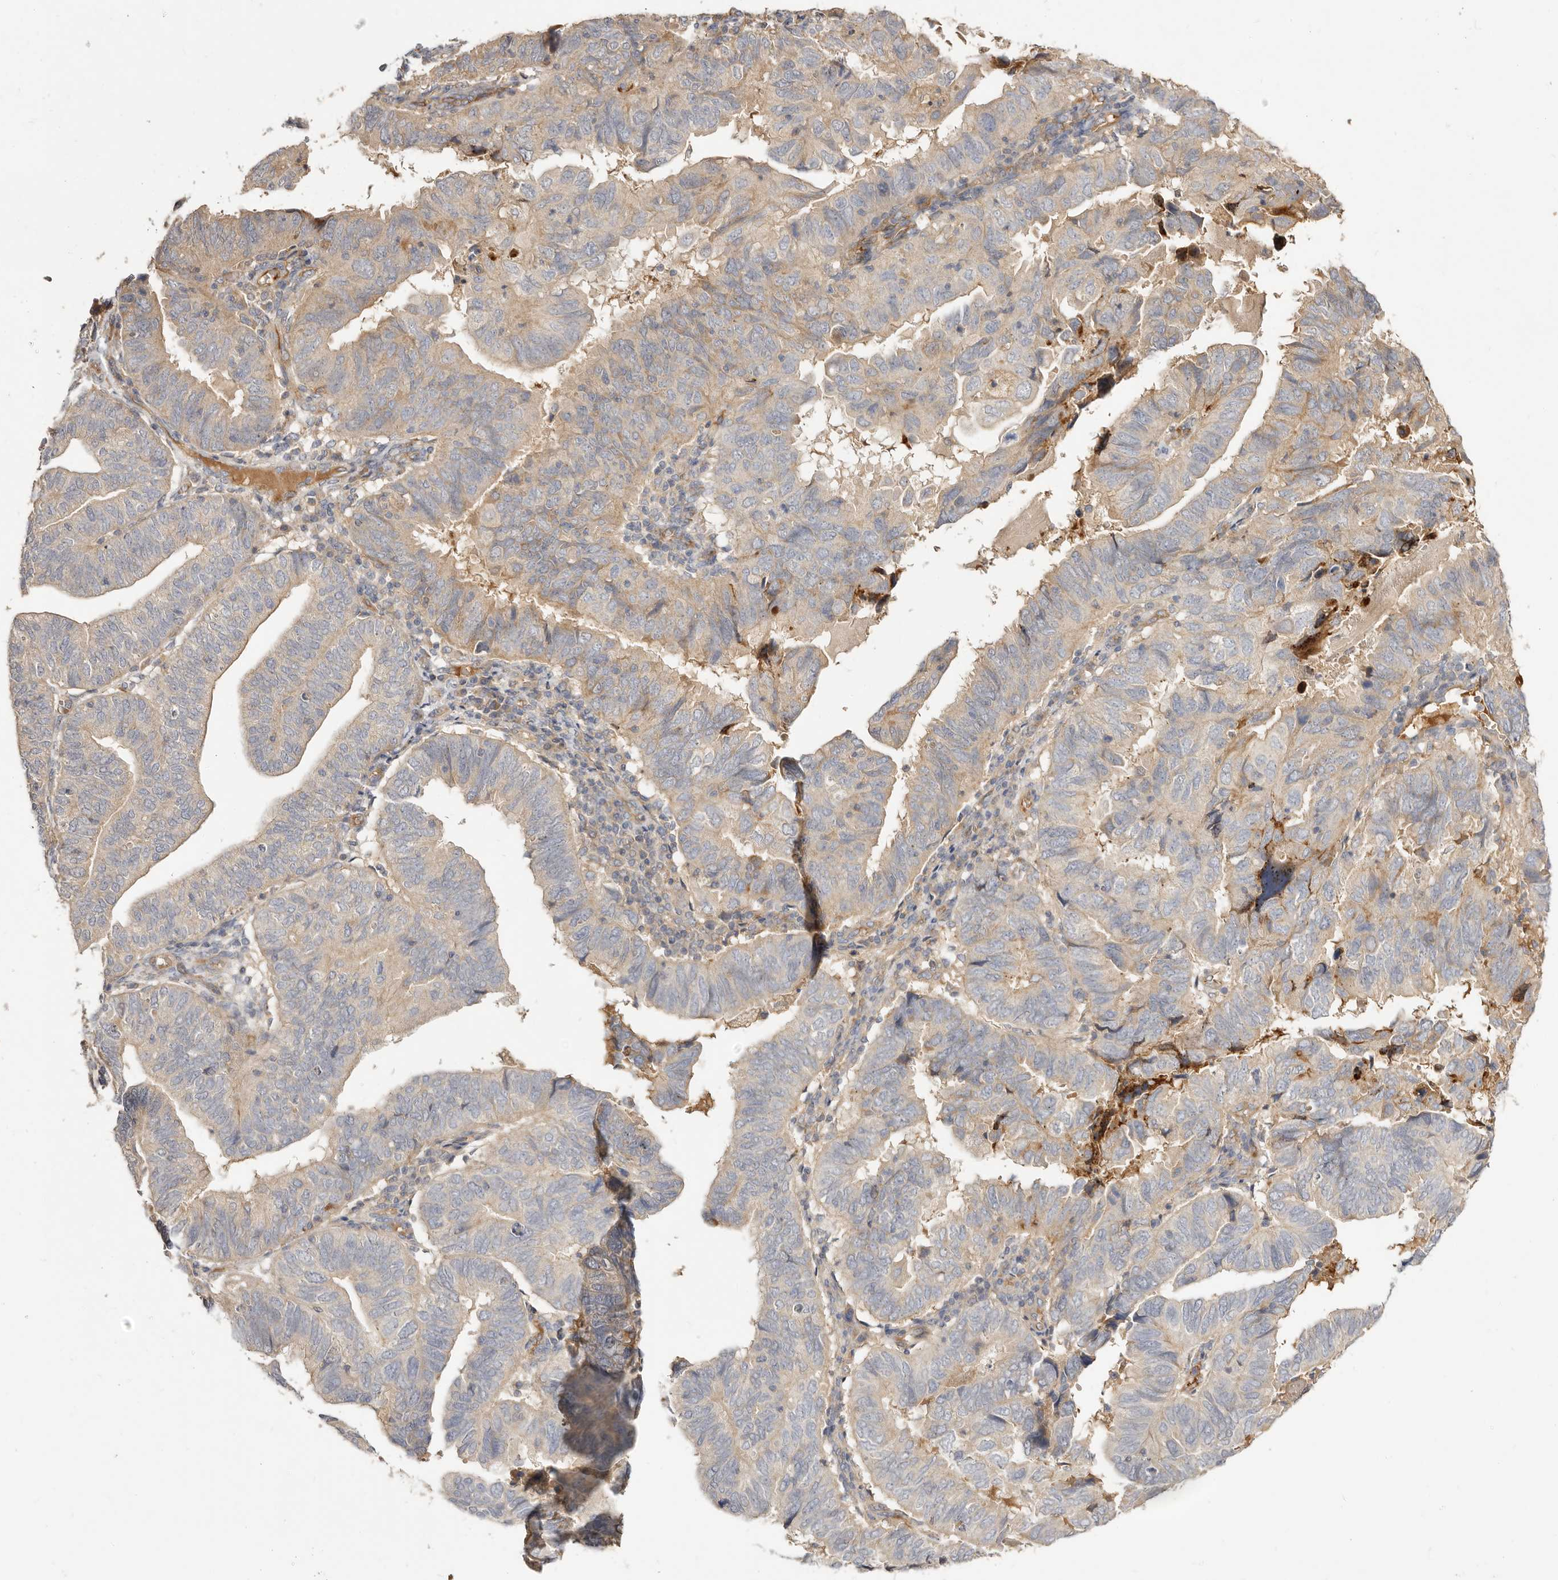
{"staining": {"intensity": "weak", "quantity": "25%-75%", "location": "cytoplasmic/membranous"}, "tissue": "endometrial cancer", "cell_type": "Tumor cells", "image_type": "cancer", "snomed": [{"axis": "morphology", "description": "Adenocarcinoma, NOS"}, {"axis": "topography", "description": "Uterus"}], "caption": "Protein positivity by immunohistochemistry (IHC) displays weak cytoplasmic/membranous staining in approximately 25%-75% of tumor cells in endometrial cancer.", "gene": "ADAMTS9", "patient": {"sex": "female", "age": 77}}